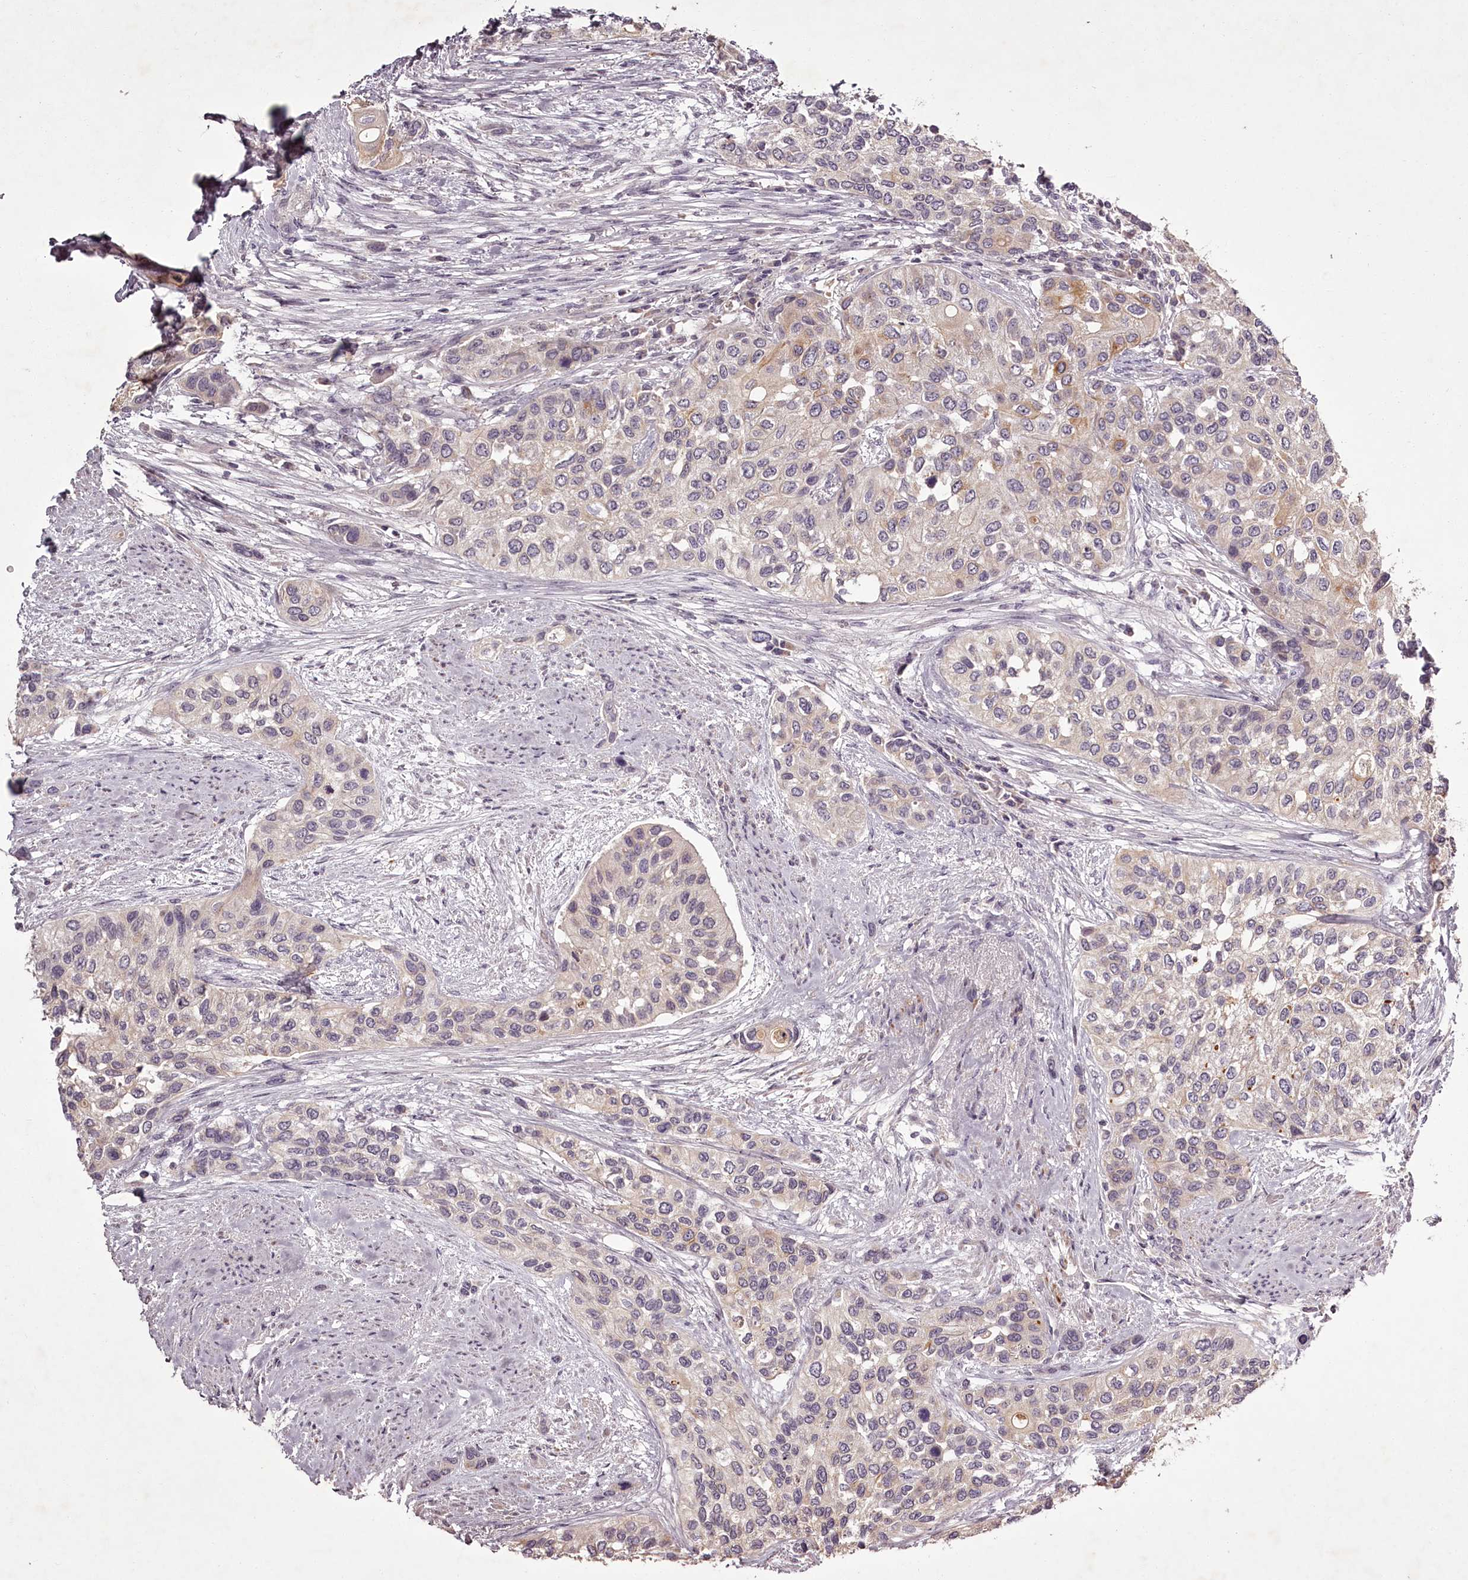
{"staining": {"intensity": "negative", "quantity": "none", "location": "none"}, "tissue": "urothelial cancer", "cell_type": "Tumor cells", "image_type": "cancer", "snomed": [{"axis": "morphology", "description": "Normal tissue, NOS"}, {"axis": "morphology", "description": "Urothelial carcinoma, High grade"}, {"axis": "topography", "description": "Vascular tissue"}, {"axis": "topography", "description": "Urinary bladder"}], "caption": "Urothelial cancer was stained to show a protein in brown. There is no significant positivity in tumor cells.", "gene": "RBMXL2", "patient": {"sex": "female", "age": 56}}